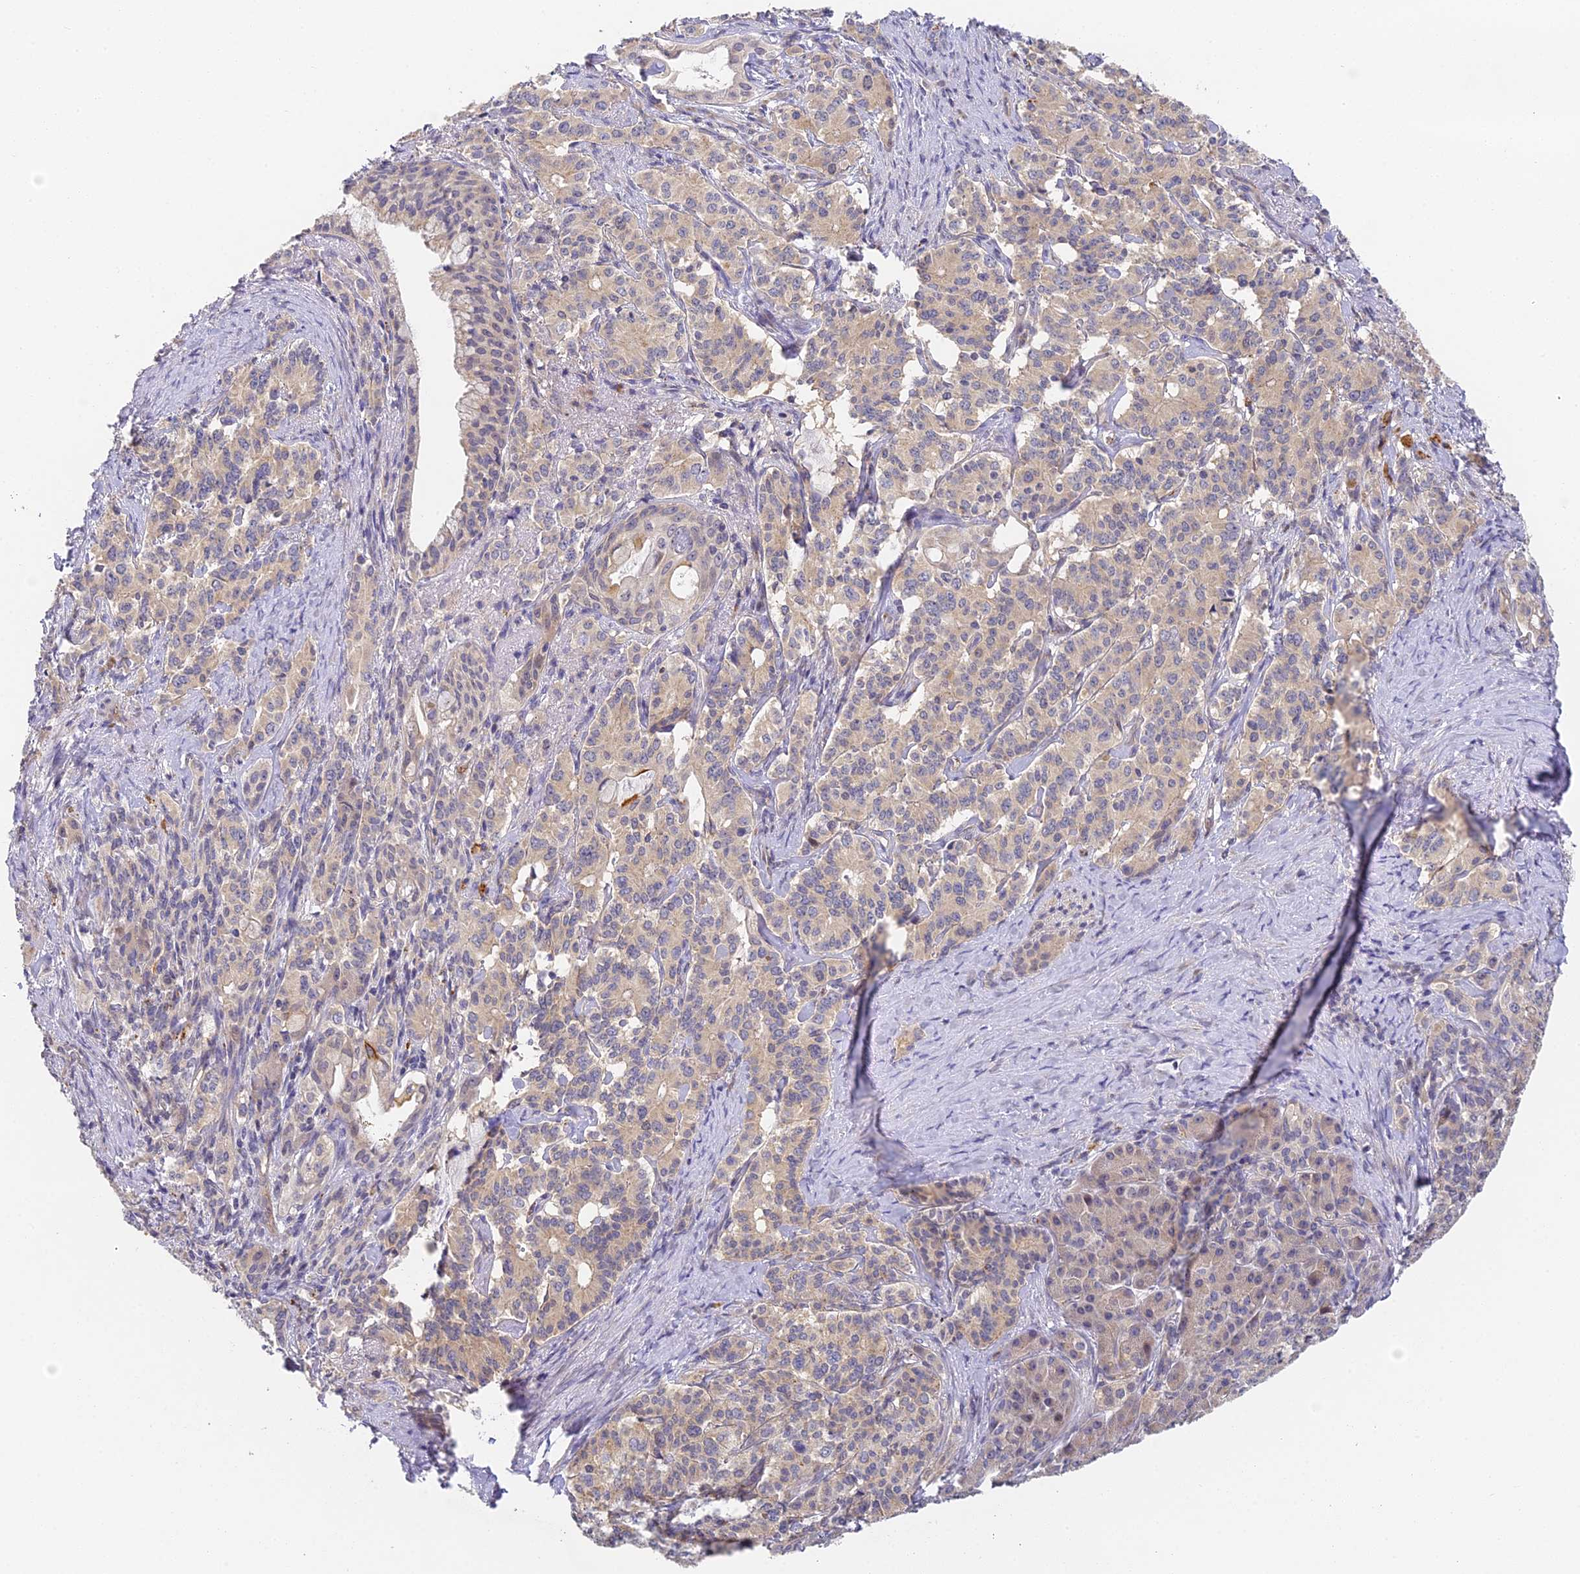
{"staining": {"intensity": "weak", "quantity": "25%-75%", "location": "cytoplasmic/membranous"}, "tissue": "pancreatic cancer", "cell_type": "Tumor cells", "image_type": "cancer", "snomed": [{"axis": "morphology", "description": "Adenocarcinoma, NOS"}, {"axis": "topography", "description": "Pancreas"}], "caption": "Protein staining of pancreatic adenocarcinoma tissue exhibits weak cytoplasmic/membranous expression in about 25%-75% of tumor cells.", "gene": "DNAAF10", "patient": {"sex": "female", "age": 74}}